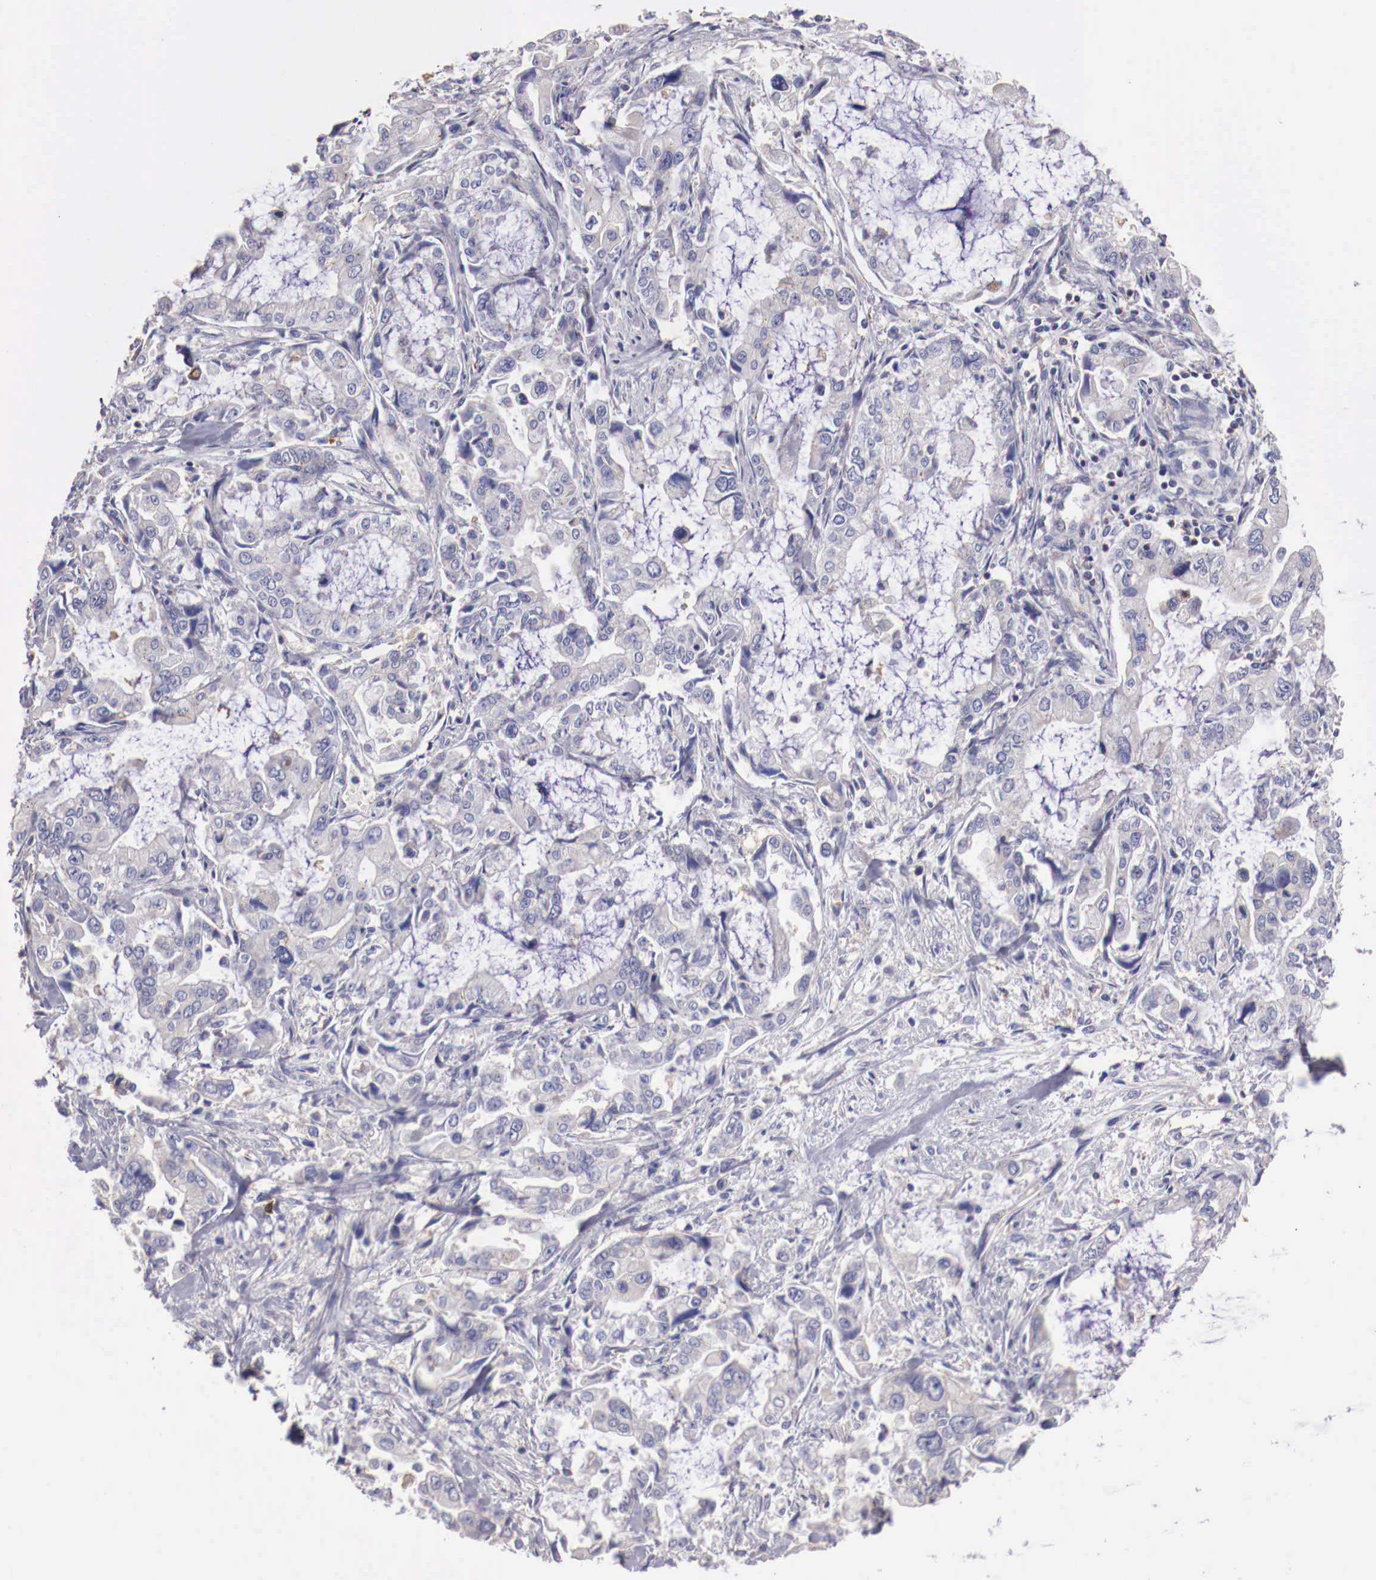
{"staining": {"intensity": "negative", "quantity": "none", "location": "none"}, "tissue": "stomach cancer", "cell_type": "Tumor cells", "image_type": "cancer", "snomed": [{"axis": "morphology", "description": "Adenocarcinoma, NOS"}, {"axis": "topography", "description": "Pancreas"}, {"axis": "topography", "description": "Stomach, upper"}], "caption": "This is a histopathology image of immunohistochemistry staining of adenocarcinoma (stomach), which shows no positivity in tumor cells.", "gene": "PITPNA", "patient": {"sex": "male", "age": 77}}